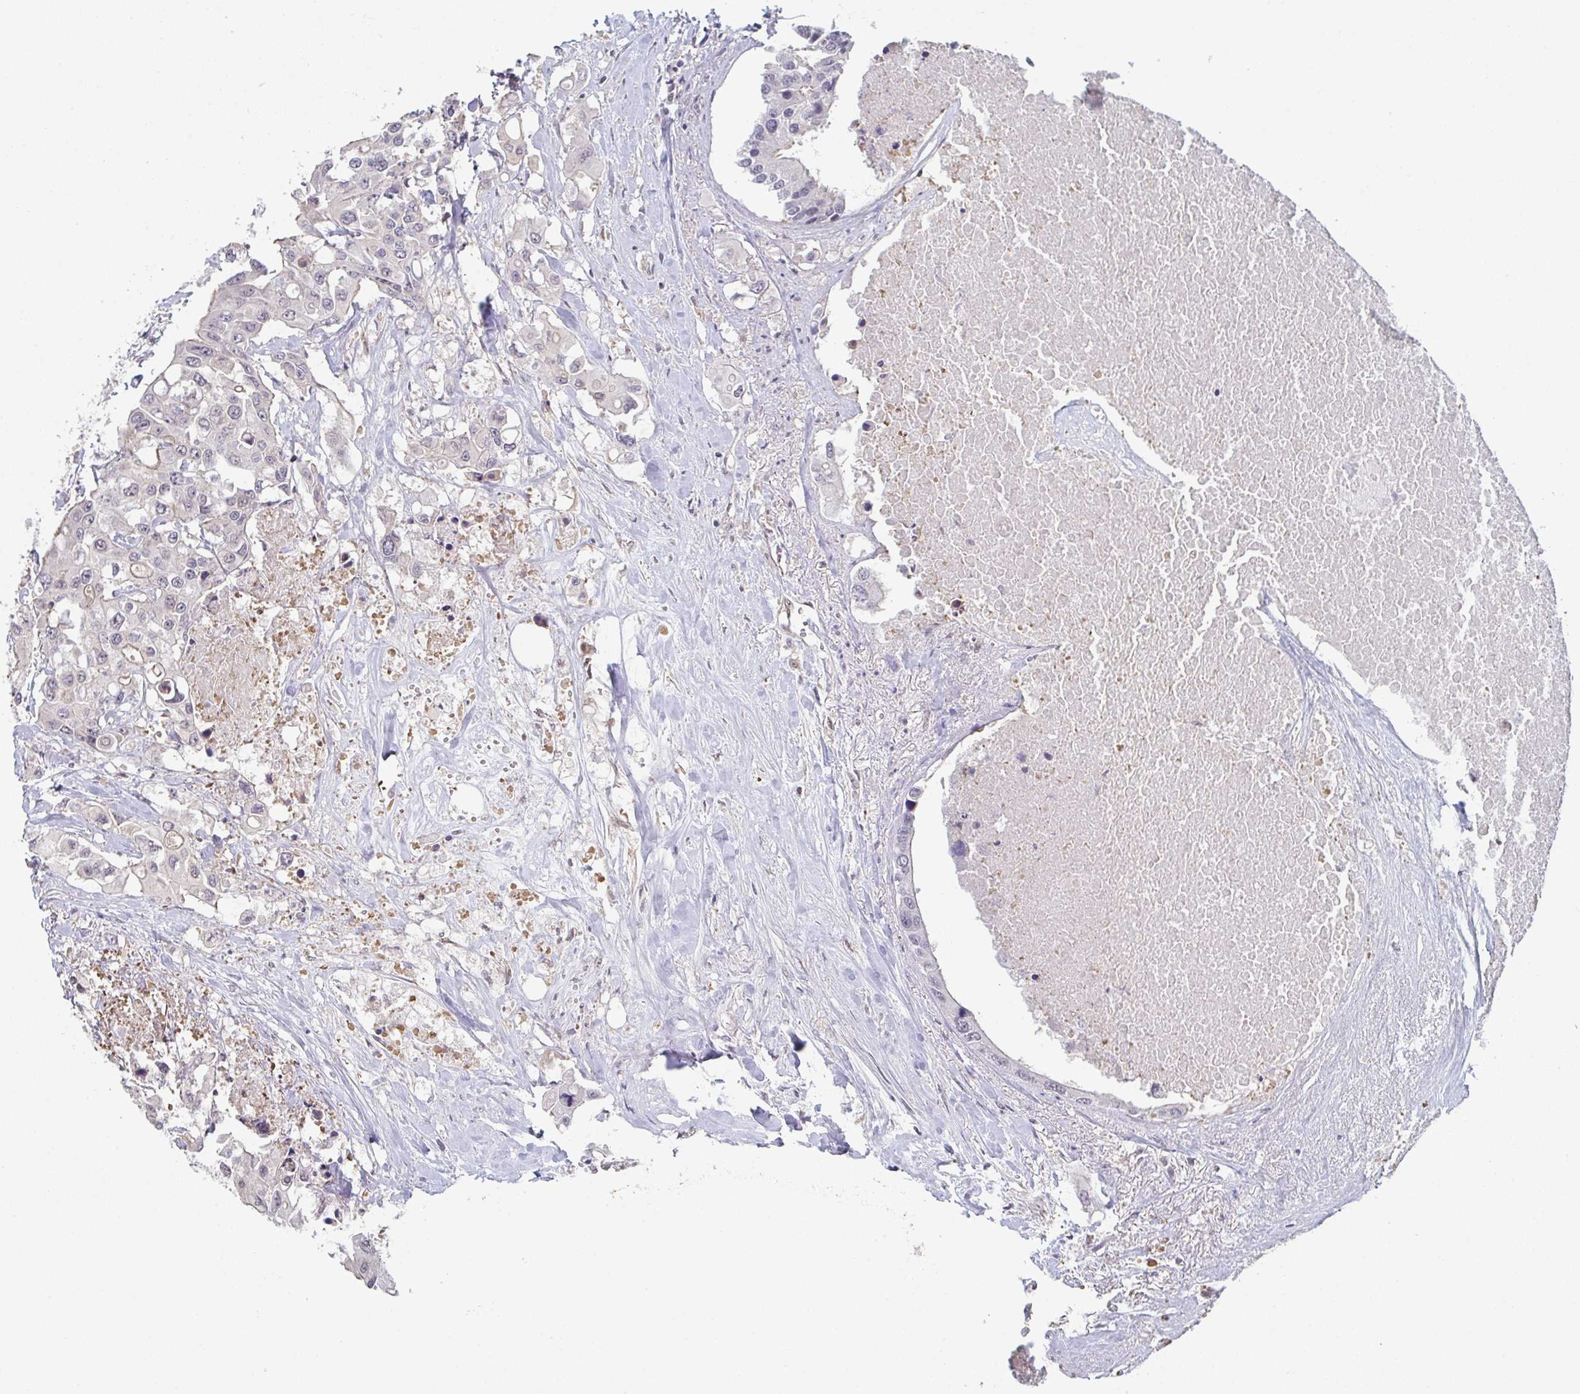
{"staining": {"intensity": "negative", "quantity": "none", "location": "none"}, "tissue": "colorectal cancer", "cell_type": "Tumor cells", "image_type": "cancer", "snomed": [{"axis": "morphology", "description": "Adenocarcinoma, NOS"}, {"axis": "topography", "description": "Colon"}], "caption": "Immunohistochemistry of colorectal cancer (adenocarcinoma) displays no staining in tumor cells.", "gene": "ZNF214", "patient": {"sex": "male", "age": 77}}